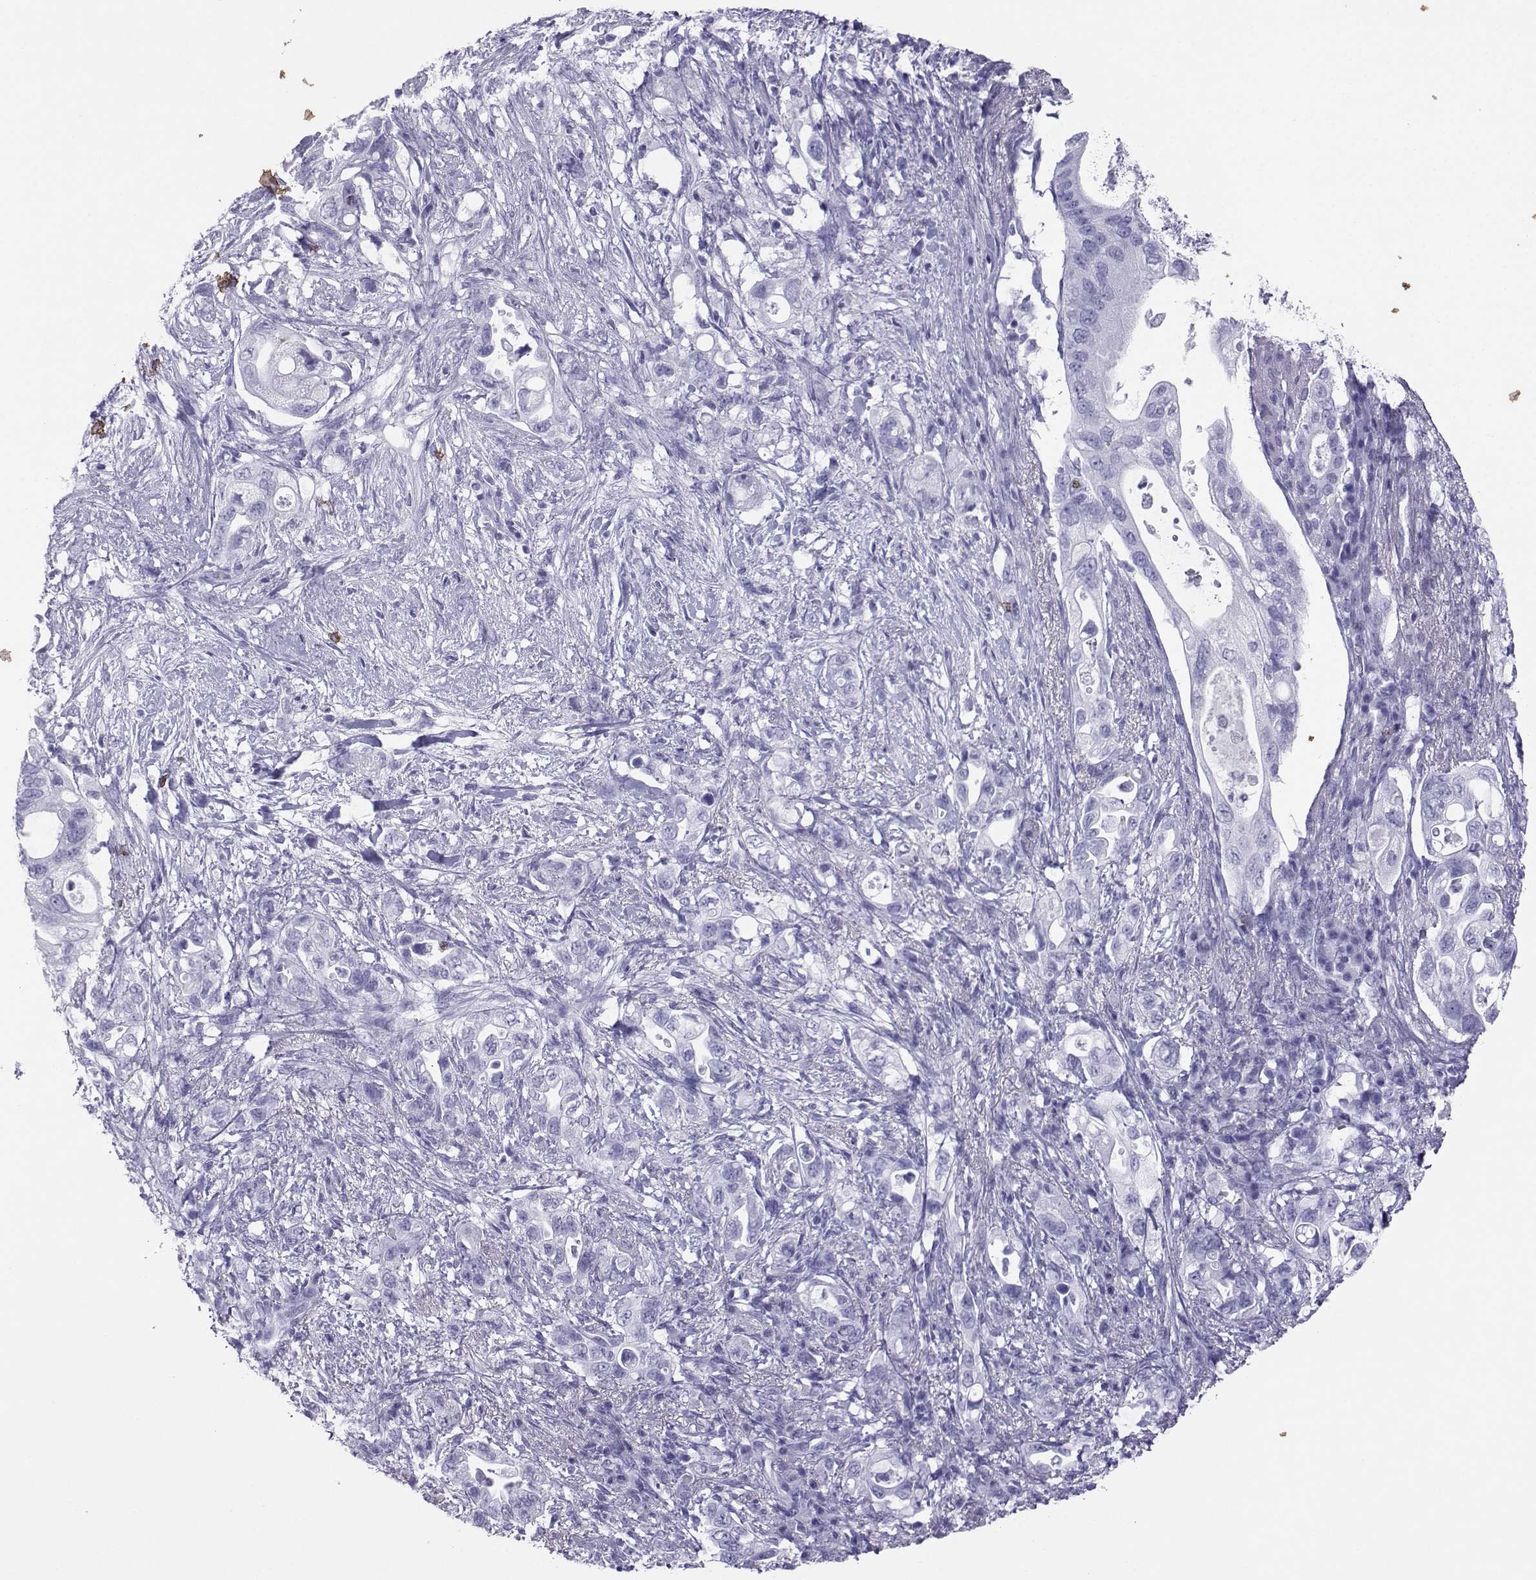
{"staining": {"intensity": "negative", "quantity": "none", "location": "none"}, "tissue": "pancreatic cancer", "cell_type": "Tumor cells", "image_type": "cancer", "snomed": [{"axis": "morphology", "description": "Adenocarcinoma, NOS"}, {"axis": "topography", "description": "Pancreas"}], "caption": "Immunohistochemistry micrograph of human adenocarcinoma (pancreatic) stained for a protein (brown), which displays no positivity in tumor cells. (Immunohistochemistry (ihc), brightfield microscopy, high magnification).", "gene": "LORICRIN", "patient": {"sex": "female", "age": 72}}